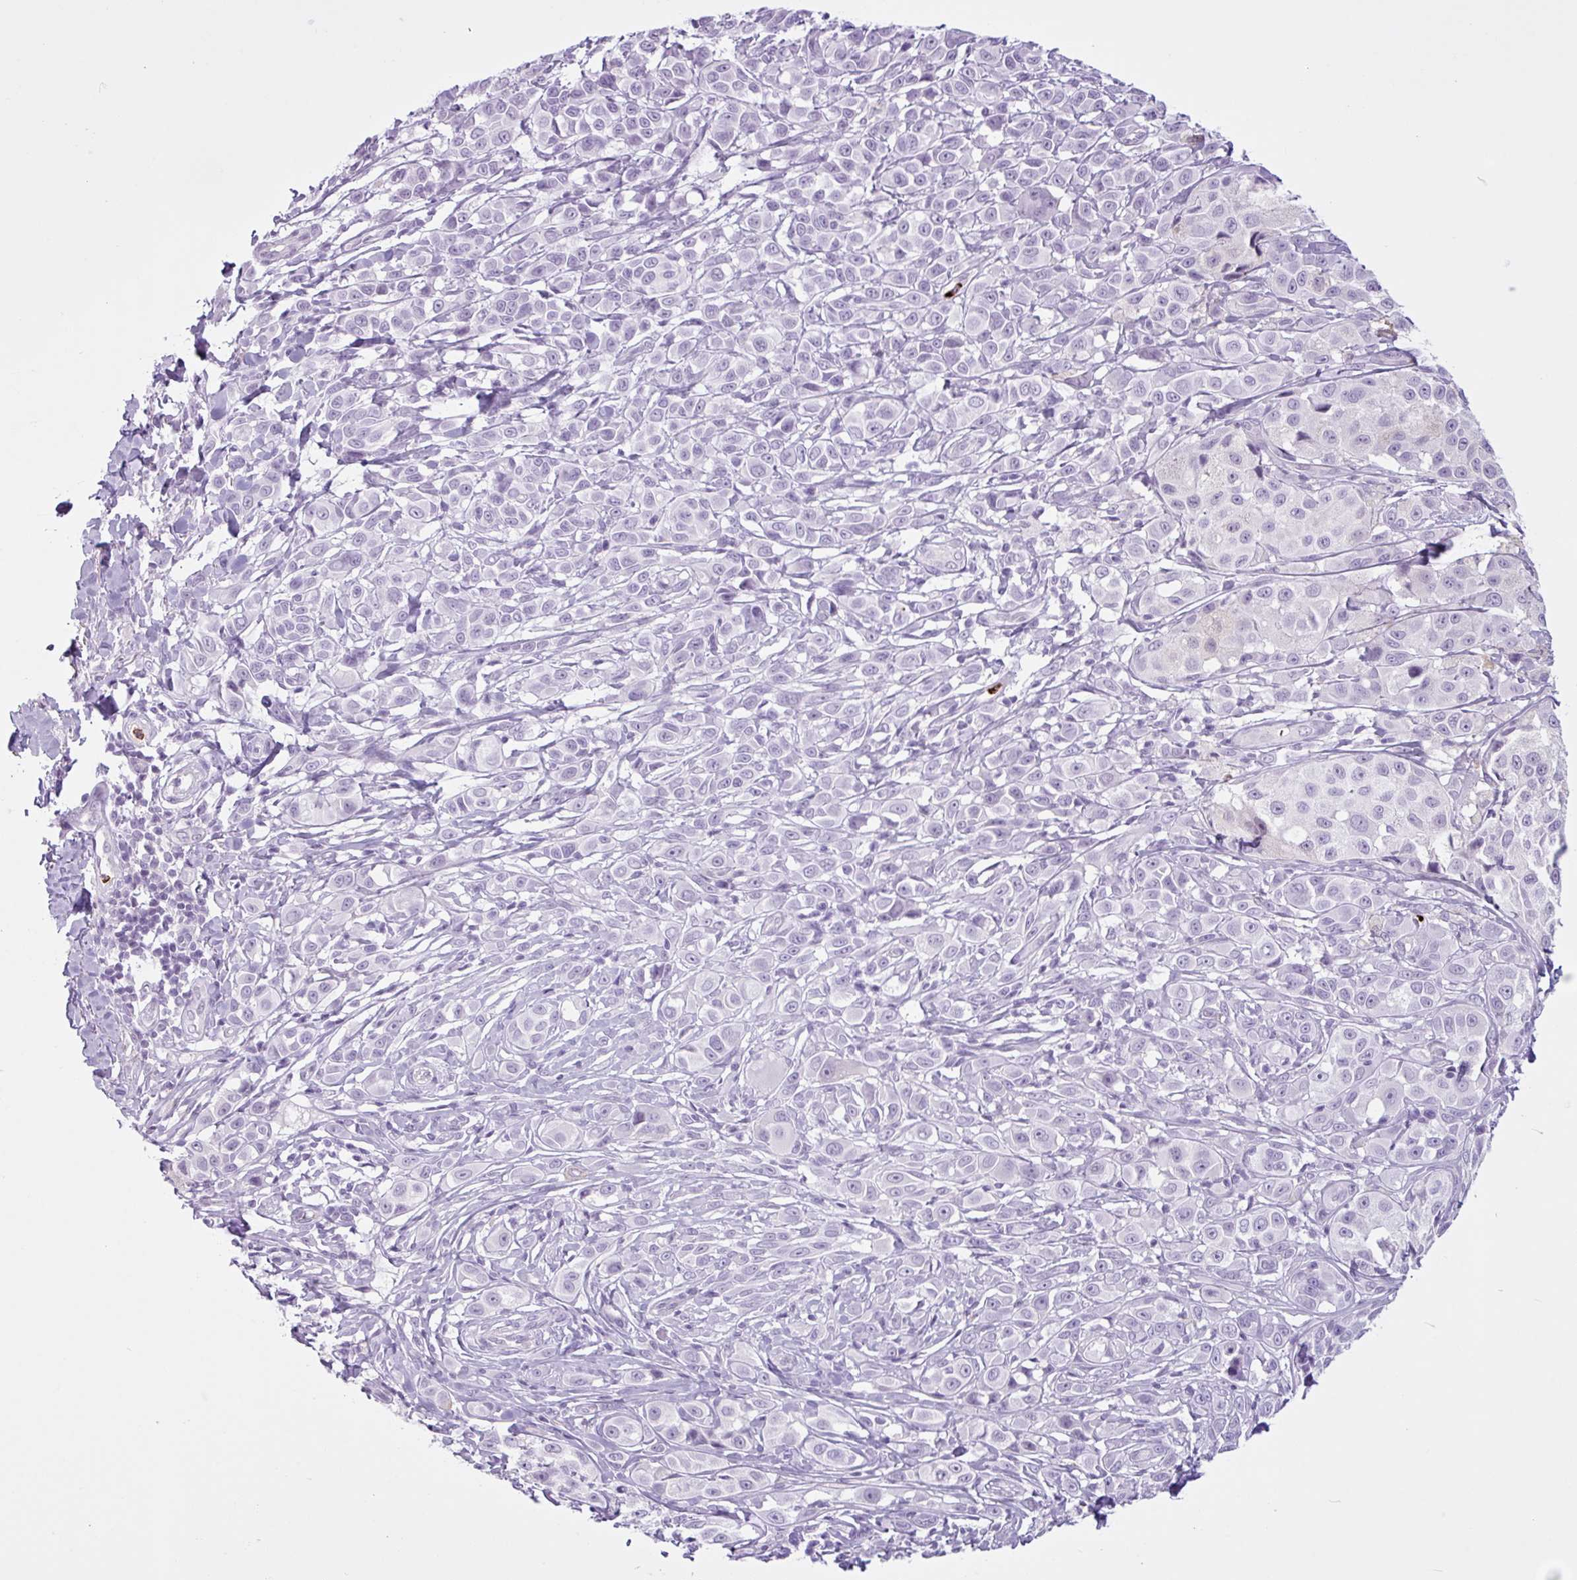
{"staining": {"intensity": "negative", "quantity": "none", "location": "none"}, "tissue": "melanoma", "cell_type": "Tumor cells", "image_type": "cancer", "snomed": [{"axis": "morphology", "description": "Malignant melanoma, NOS"}, {"axis": "topography", "description": "Skin"}], "caption": "Tumor cells show no significant expression in melanoma. (Brightfield microscopy of DAB (3,3'-diaminobenzidine) IHC at high magnification).", "gene": "TMEM178A", "patient": {"sex": "male", "age": 39}}